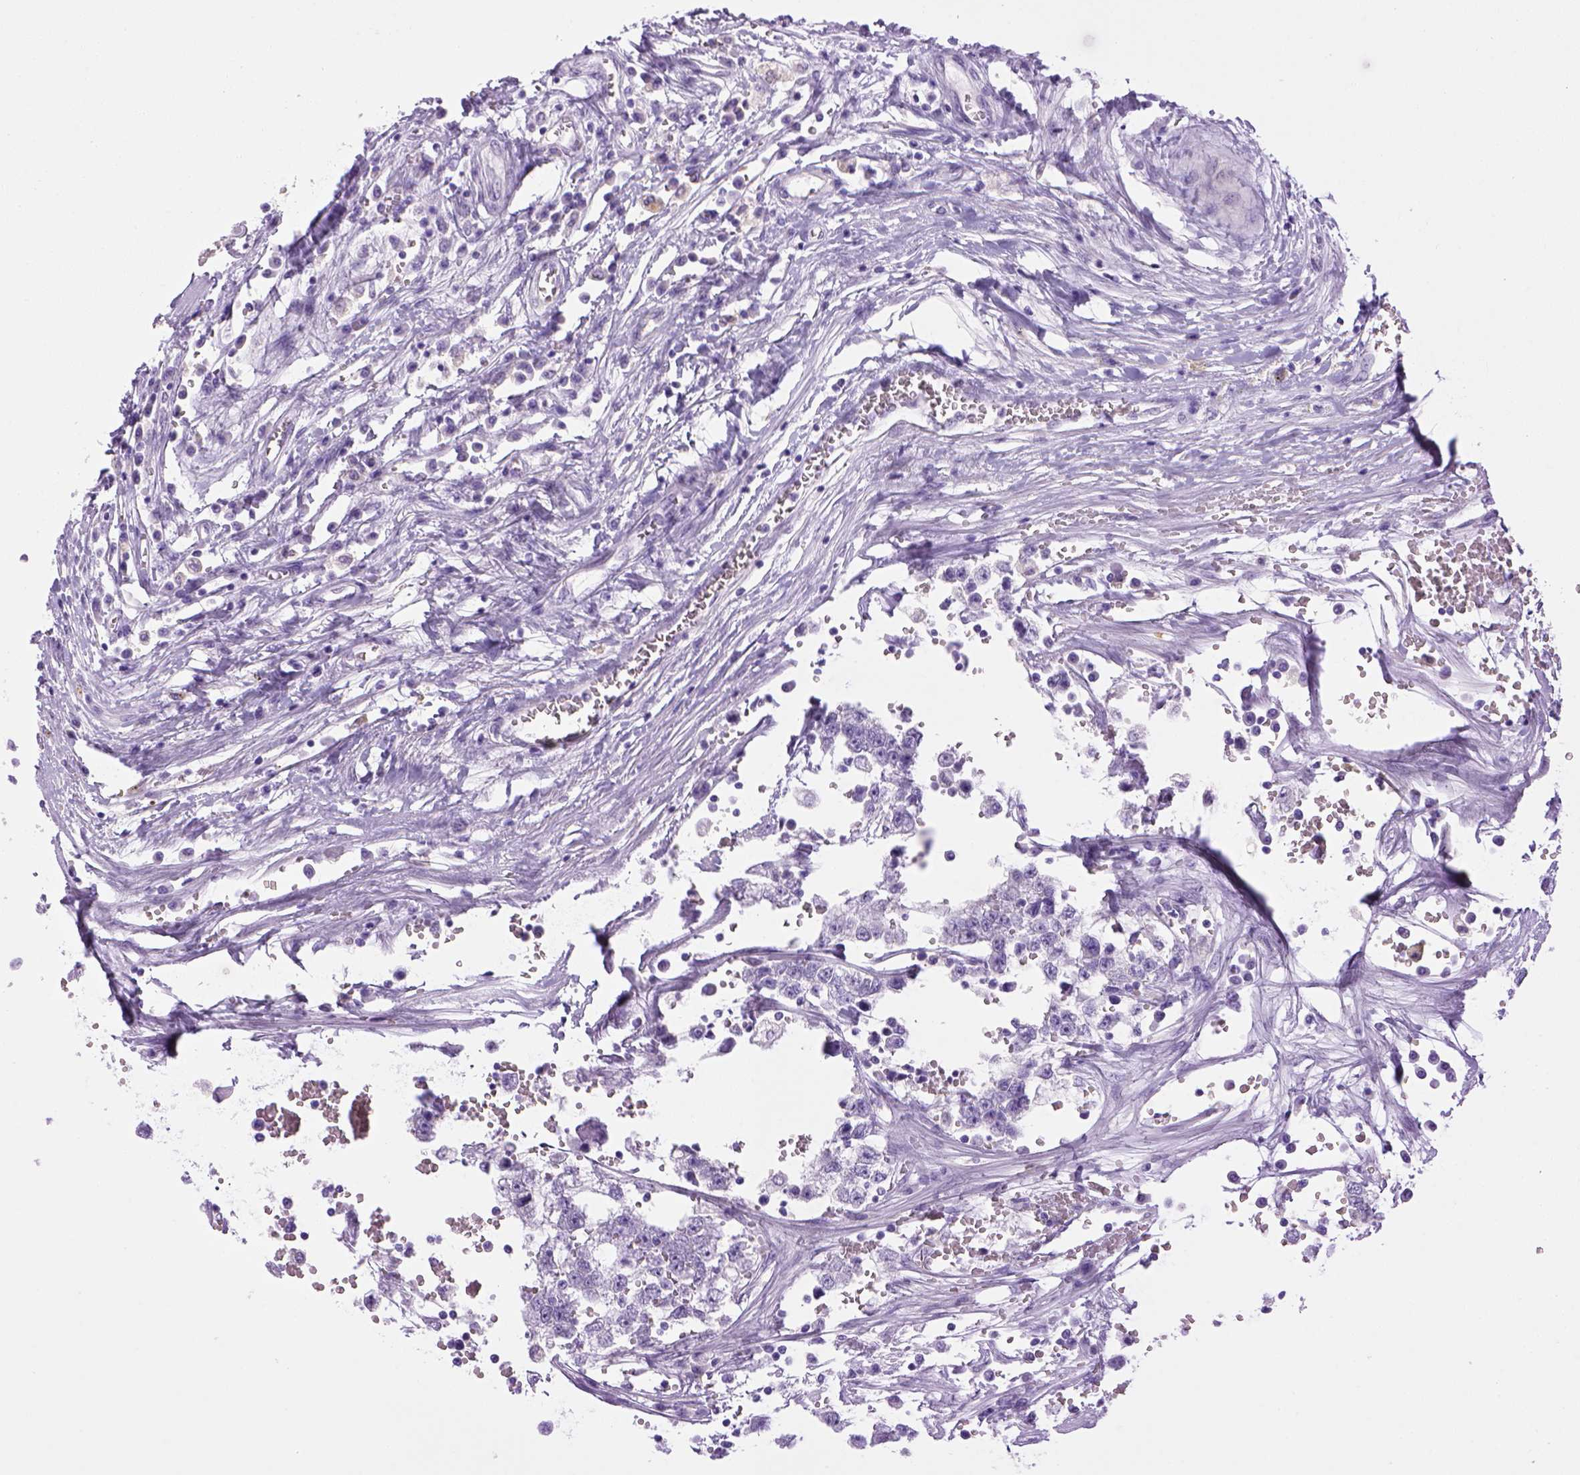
{"staining": {"intensity": "negative", "quantity": "none", "location": "none"}, "tissue": "testis cancer", "cell_type": "Tumor cells", "image_type": "cancer", "snomed": [{"axis": "morphology", "description": "Normal tissue, NOS"}, {"axis": "morphology", "description": "Seminoma, NOS"}, {"axis": "topography", "description": "Testis"}, {"axis": "topography", "description": "Epididymis"}], "caption": "The image displays no staining of tumor cells in testis cancer.", "gene": "SGCG", "patient": {"sex": "male", "age": 34}}